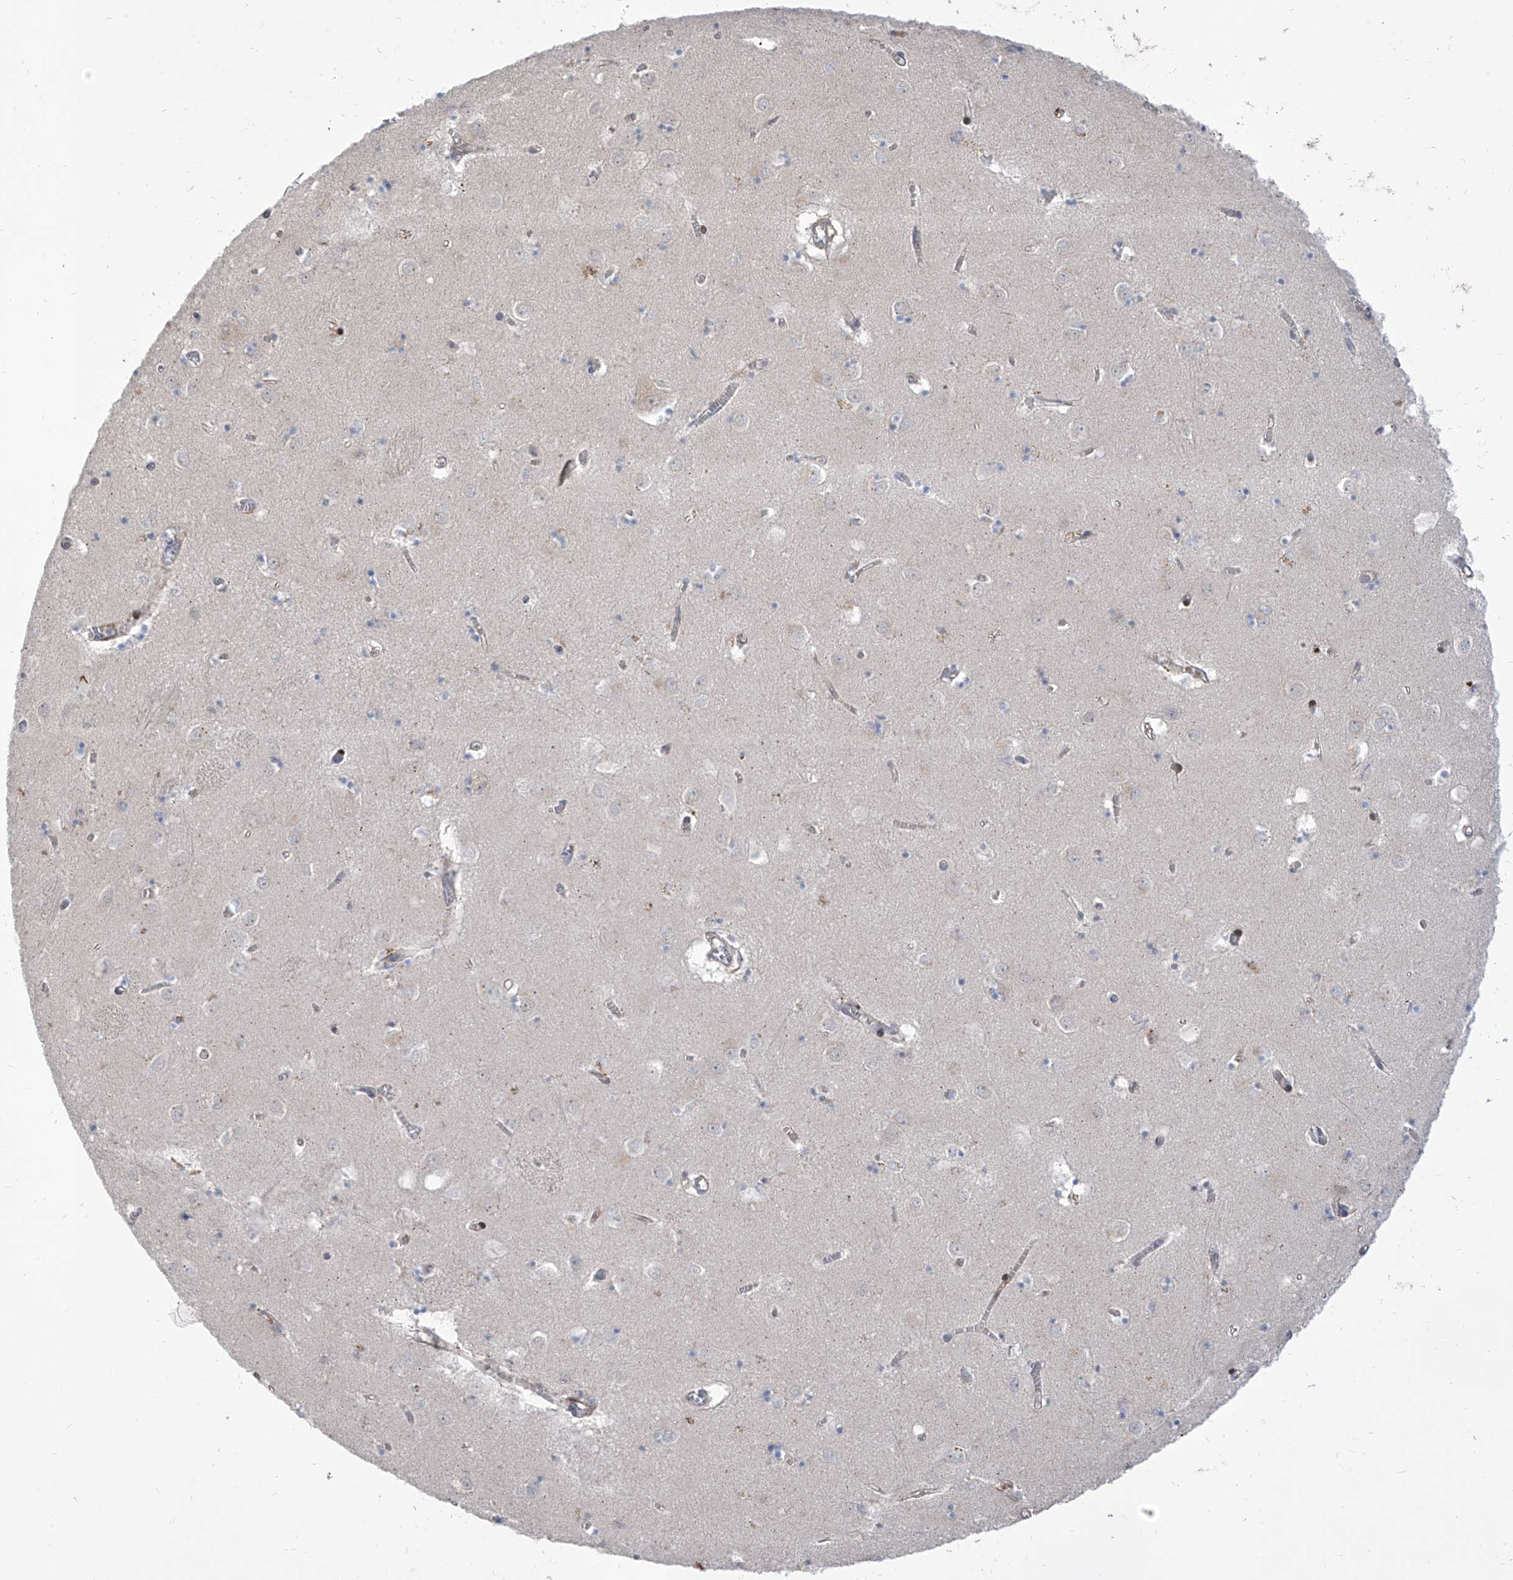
{"staining": {"intensity": "negative", "quantity": "none", "location": "none"}, "tissue": "caudate", "cell_type": "Glial cells", "image_type": "normal", "snomed": [{"axis": "morphology", "description": "Normal tissue, NOS"}, {"axis": "topography", "description": "Lateral ventricle wall"}], "caption": "Immunohistochemical staining of normal human caudate displays no significant positivity in glial cells. The staining is performed using DAB (3,3'-diaminobenzidine) brown chromogen with nuclei counter-stained in using hematoxylin.", "gene": "LRRC1", "patient": {"sex": "male", "age": 70}}